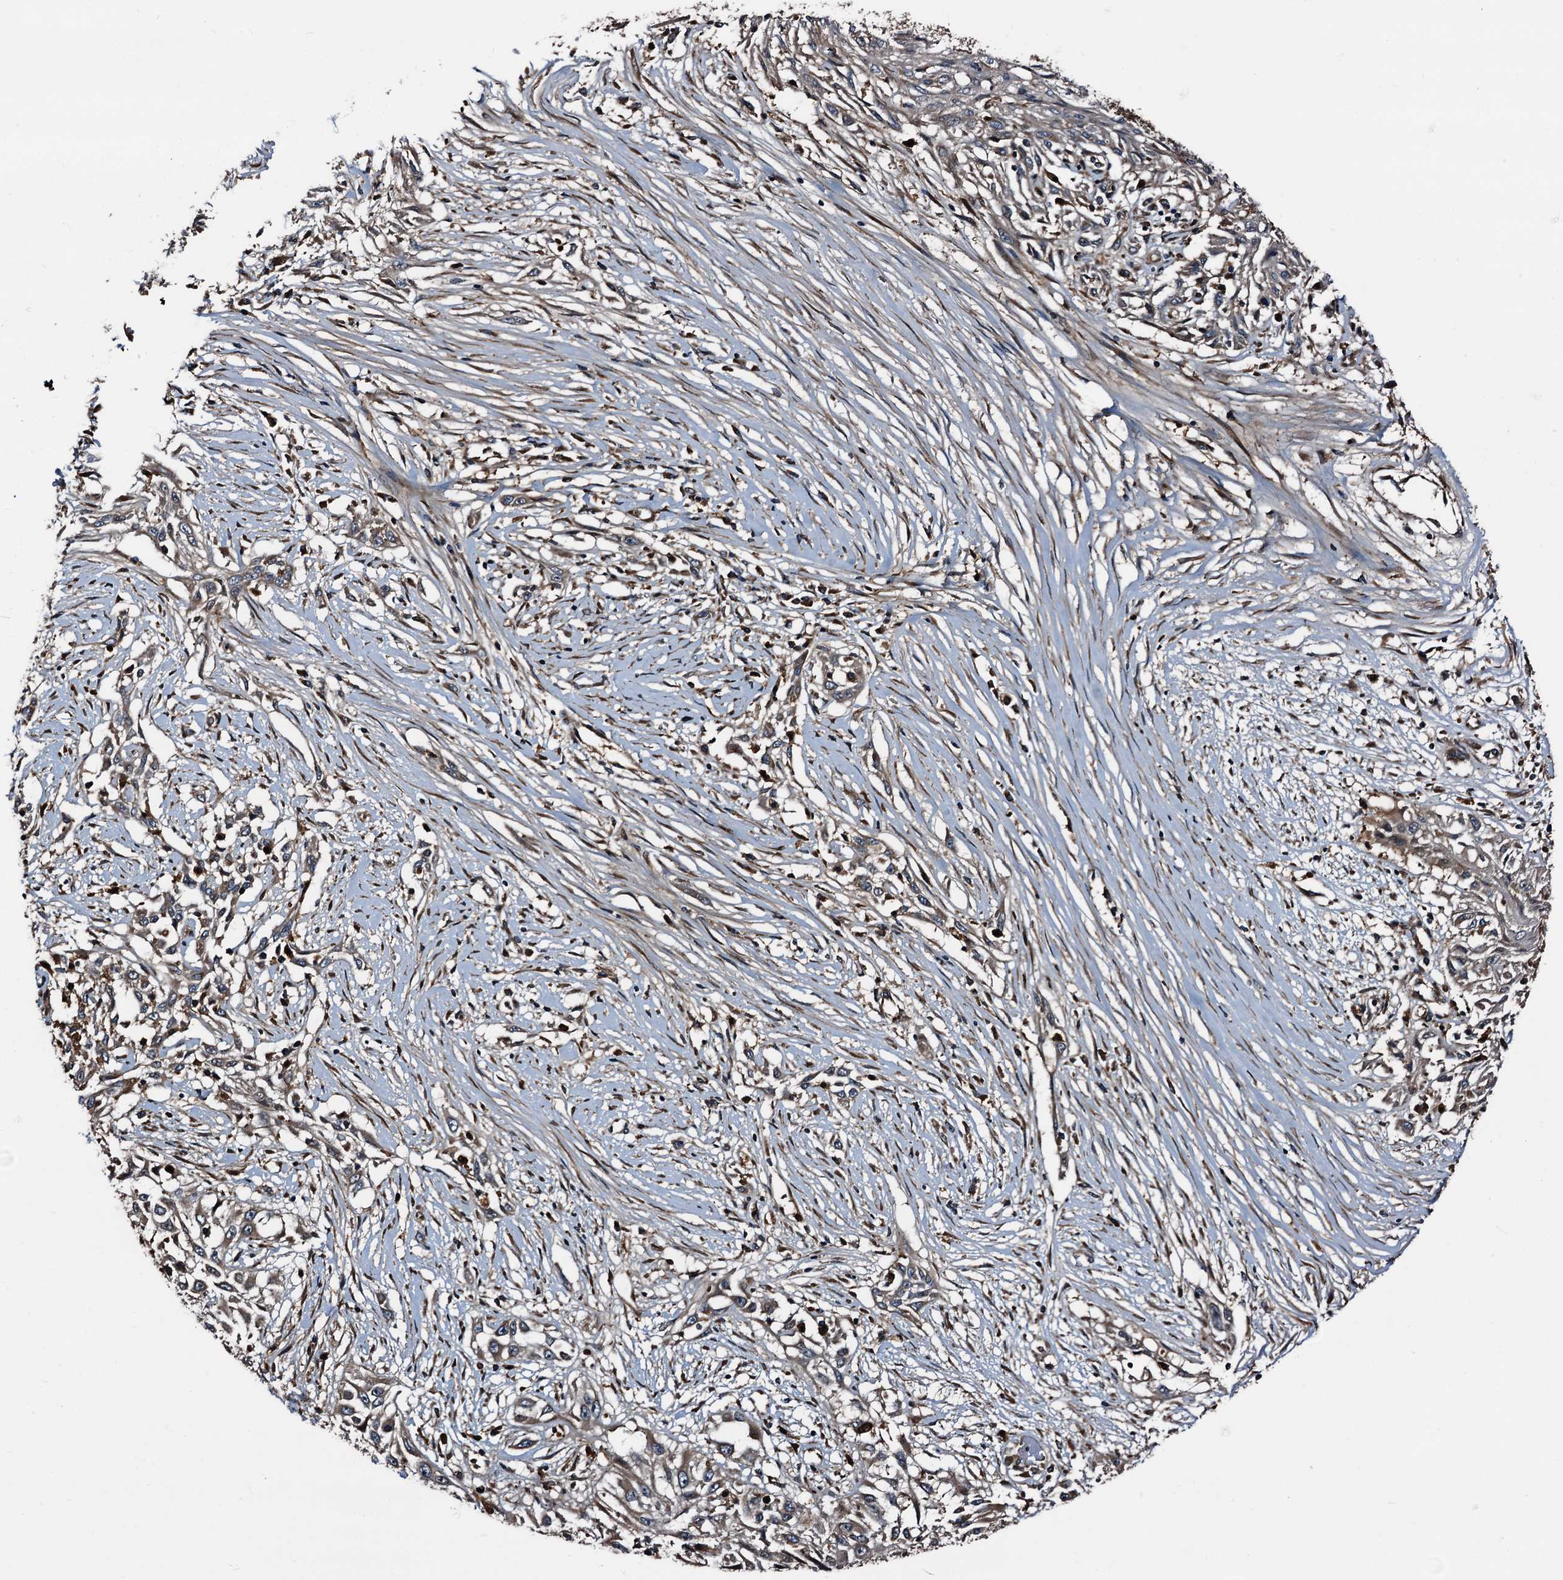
{"staining": {"intensity": "weak", "quantity": "<25%", "location": "cytoplasmic/membranous"}, "tissue": "skin cancer", "cell_type": "Tumor cells", "image_type": "cancer", "snomed": [{"axis": "morphology", "description": "Squamous cell carcinoma, NOS"}, {"axis": "morphology", "description": "Squamous cell carcinoma, metastatic, NOS"}, {"axis": "topography", "description": "Skin"}, {"axis": "topography", "description": "Lymph node"}], "caption": "Immunohistochemistry of skin cancer (squamous cell carcinoma) demonstrates no expression in tumor cells.", "gene": "PEX5", "patient": {"sex": "male", "age": 75}}